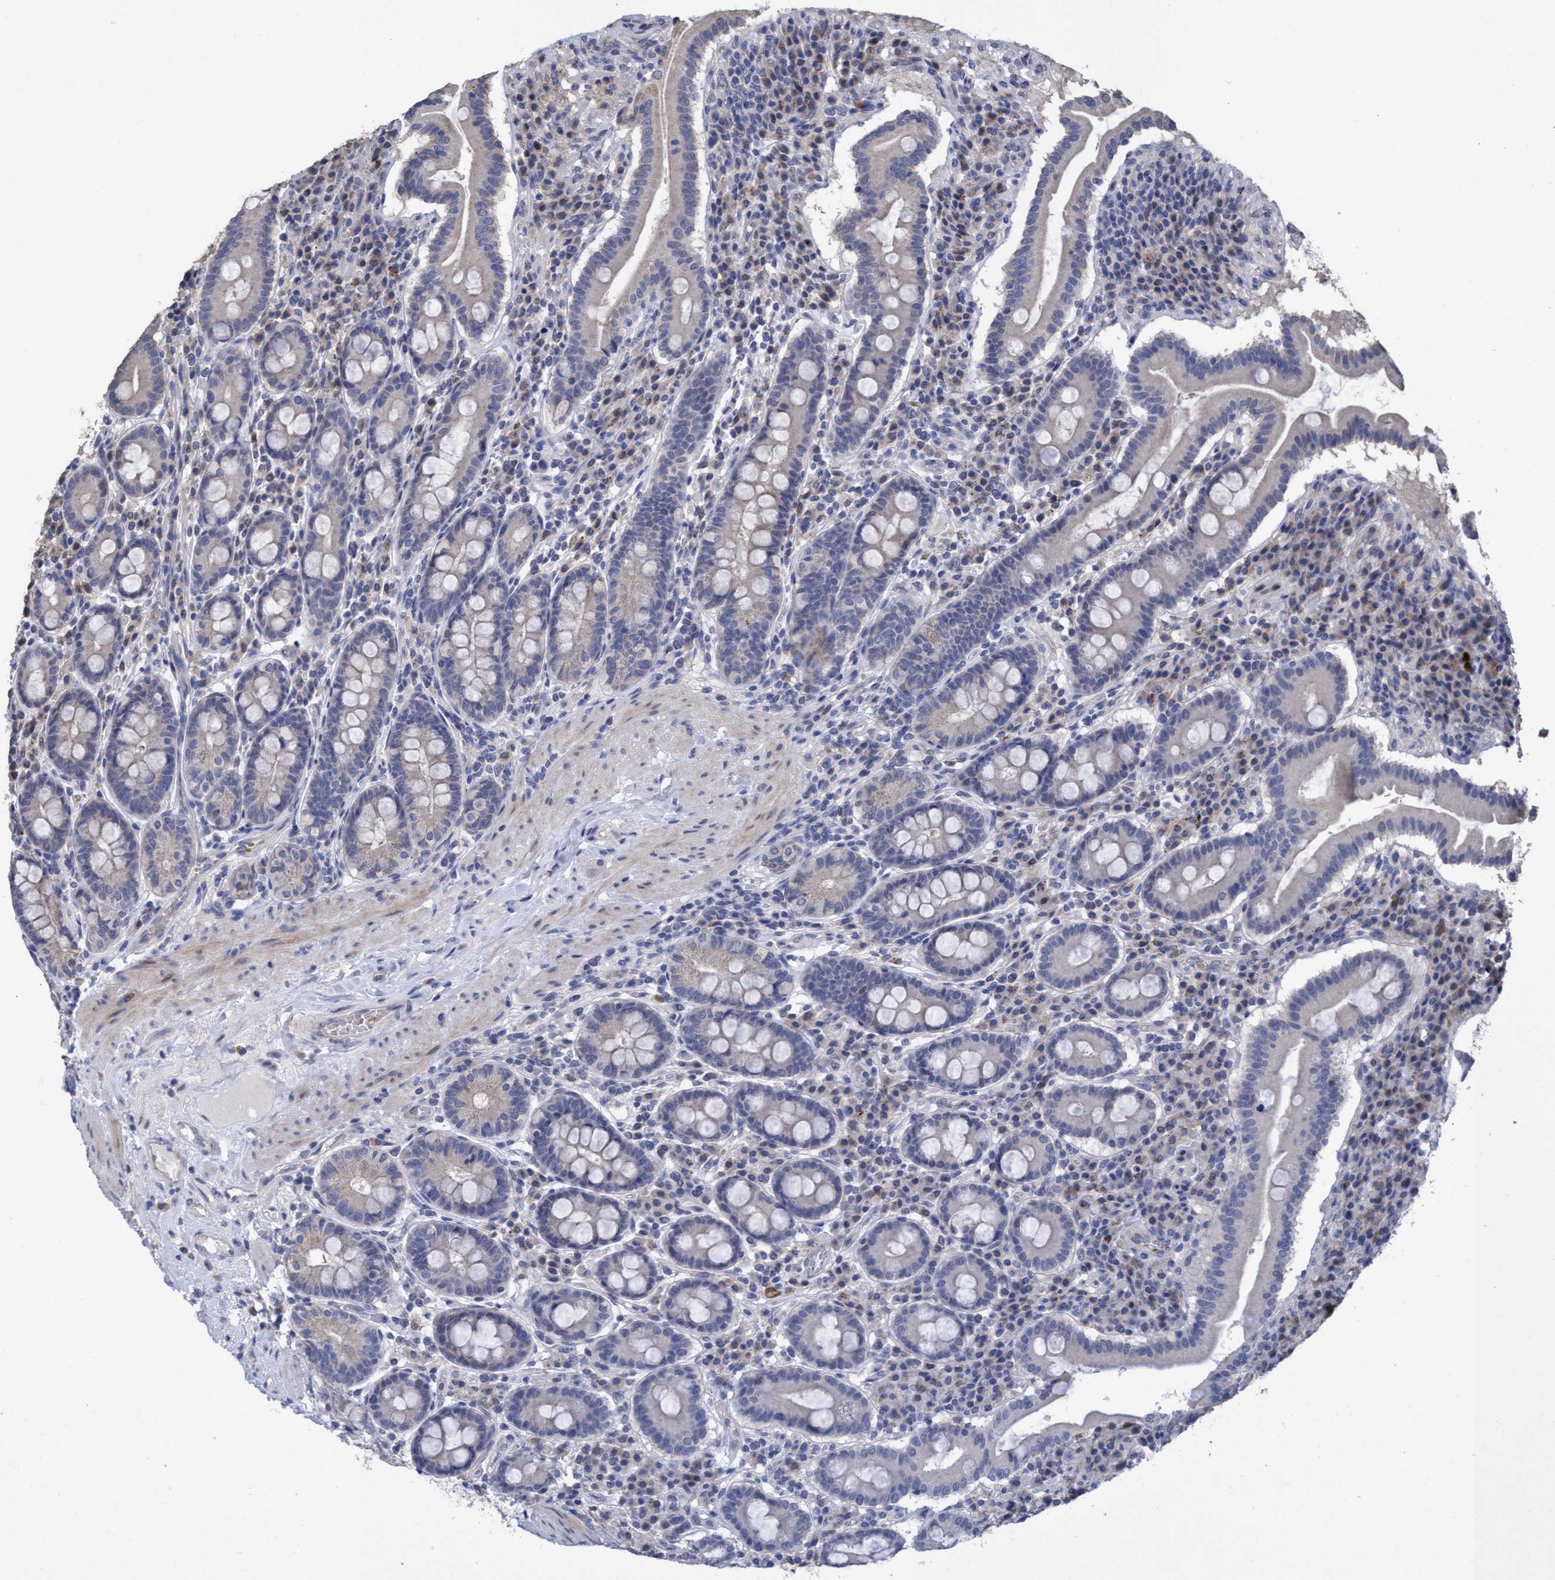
{"staining": {"intensity": "moderate", "quantity": "25%-75%", "location": "cytoplasmic/membranous"}, "tissue": "duodenum", "cell_type": "Glandular cells", "image_type": "normal", "snomed": [{"axis": "morphology", "description": "Normal tissue, NOS"}, {"axis": "topography", "description": "Duodenum"}], "caption": "Immunohistochemical staining of unremarkable human duodenum reveals 25%-75% levels of moderate cytoplasmic/membranous protein positivity in about 25%-75% of glandular cells. The protein is shown in brown color, while the nuclei are stained blue.", "gene": "SEMA4D", "patient": {"sex": "male", "age": 50}}